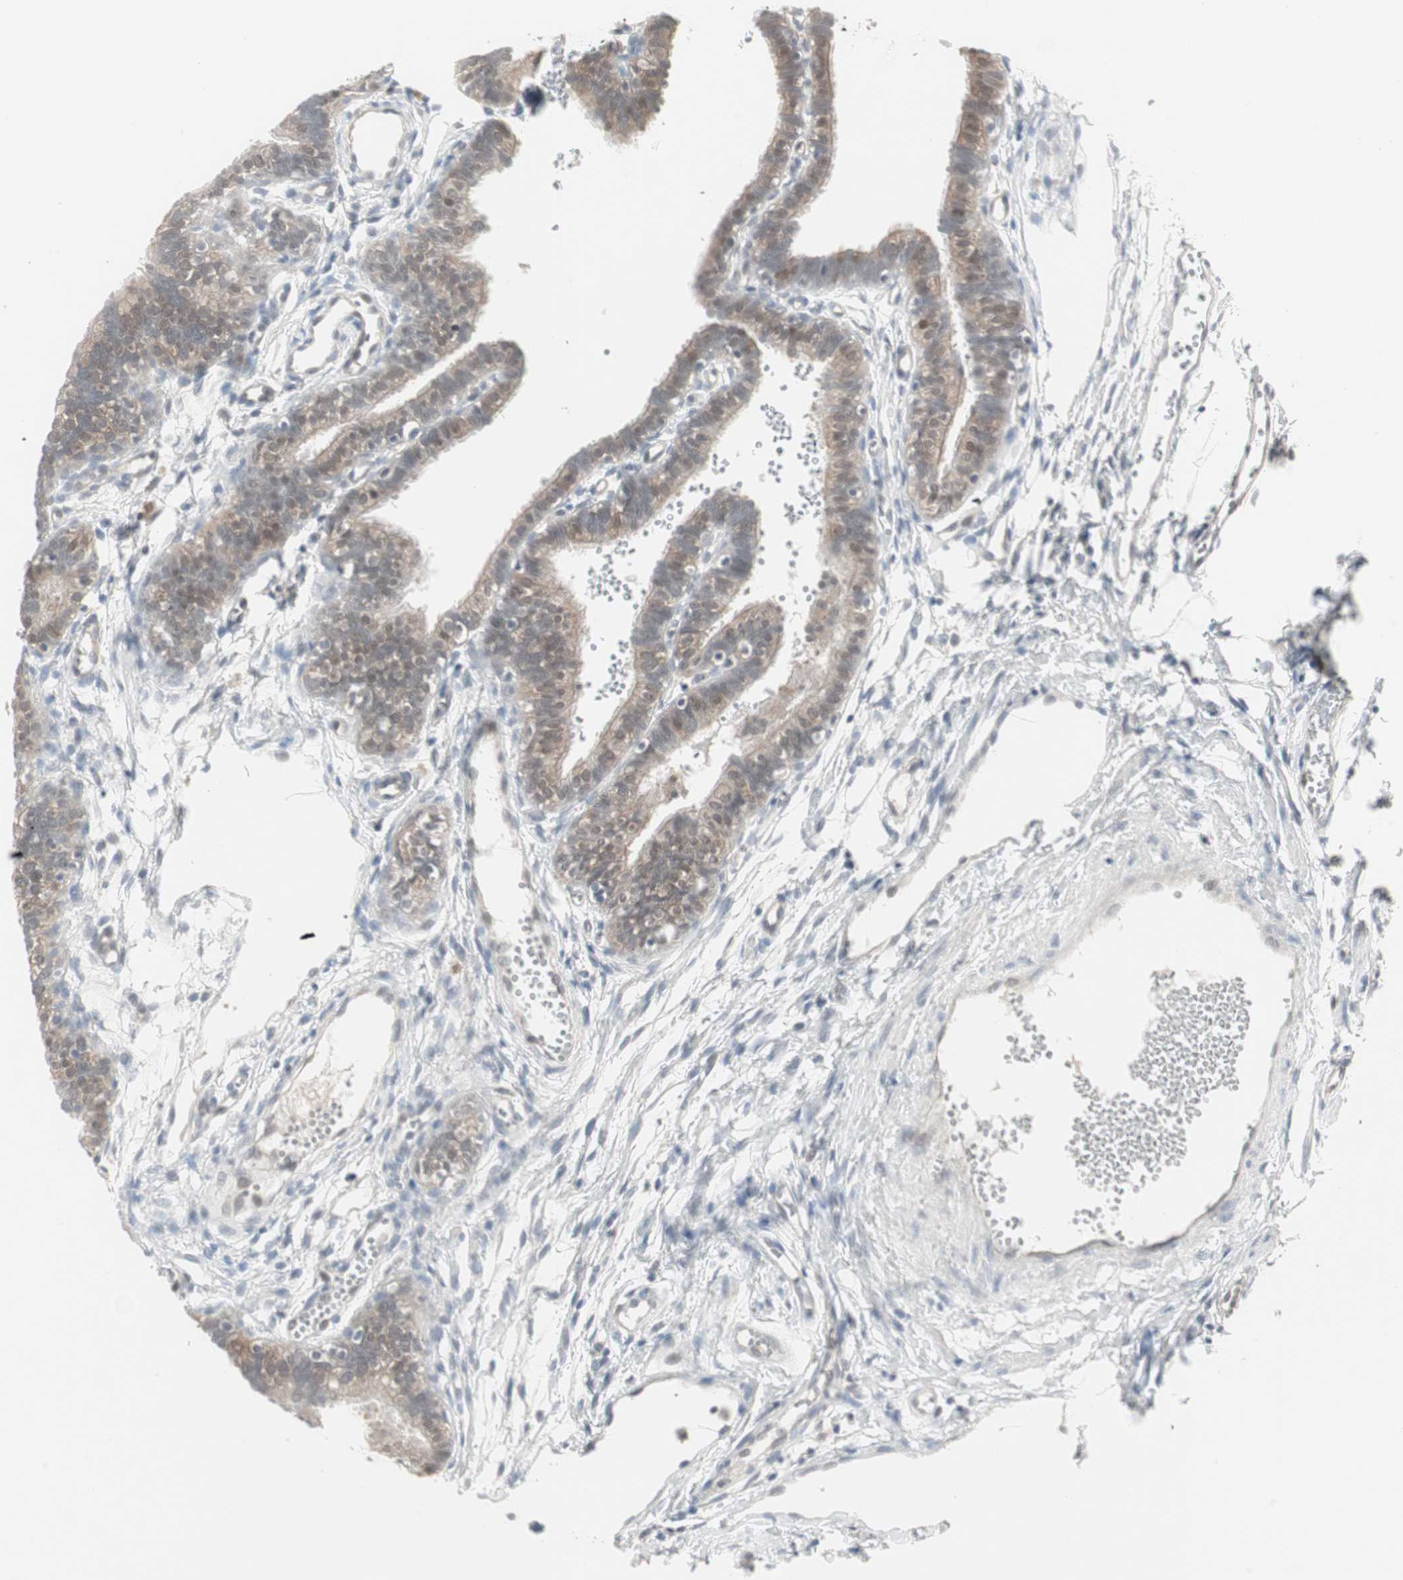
{"staining": {"intensity": "moderate", "quantity": ">75%", "location": "cytoplasmic/membranous,nuclear"}, "tissue": "fallopian tube", "cell_type": "Glandular cells", "image_type": "normal", "snomed": [{"axis": "morphology", "description": "Normal tissue, NOS"}, {"axis": "topography", "description": "Fallopian tube"}, {"axis": "topography", "description": "Placenta"}], "caption": "Protein expression by IHC displays moderate cytoplasmic/membranous,nuclear expression in approximately >75% of glandular cells in benign fallopian tube.", "gene": "PTPA", "patient": {"sex": "female", "age": 34}}